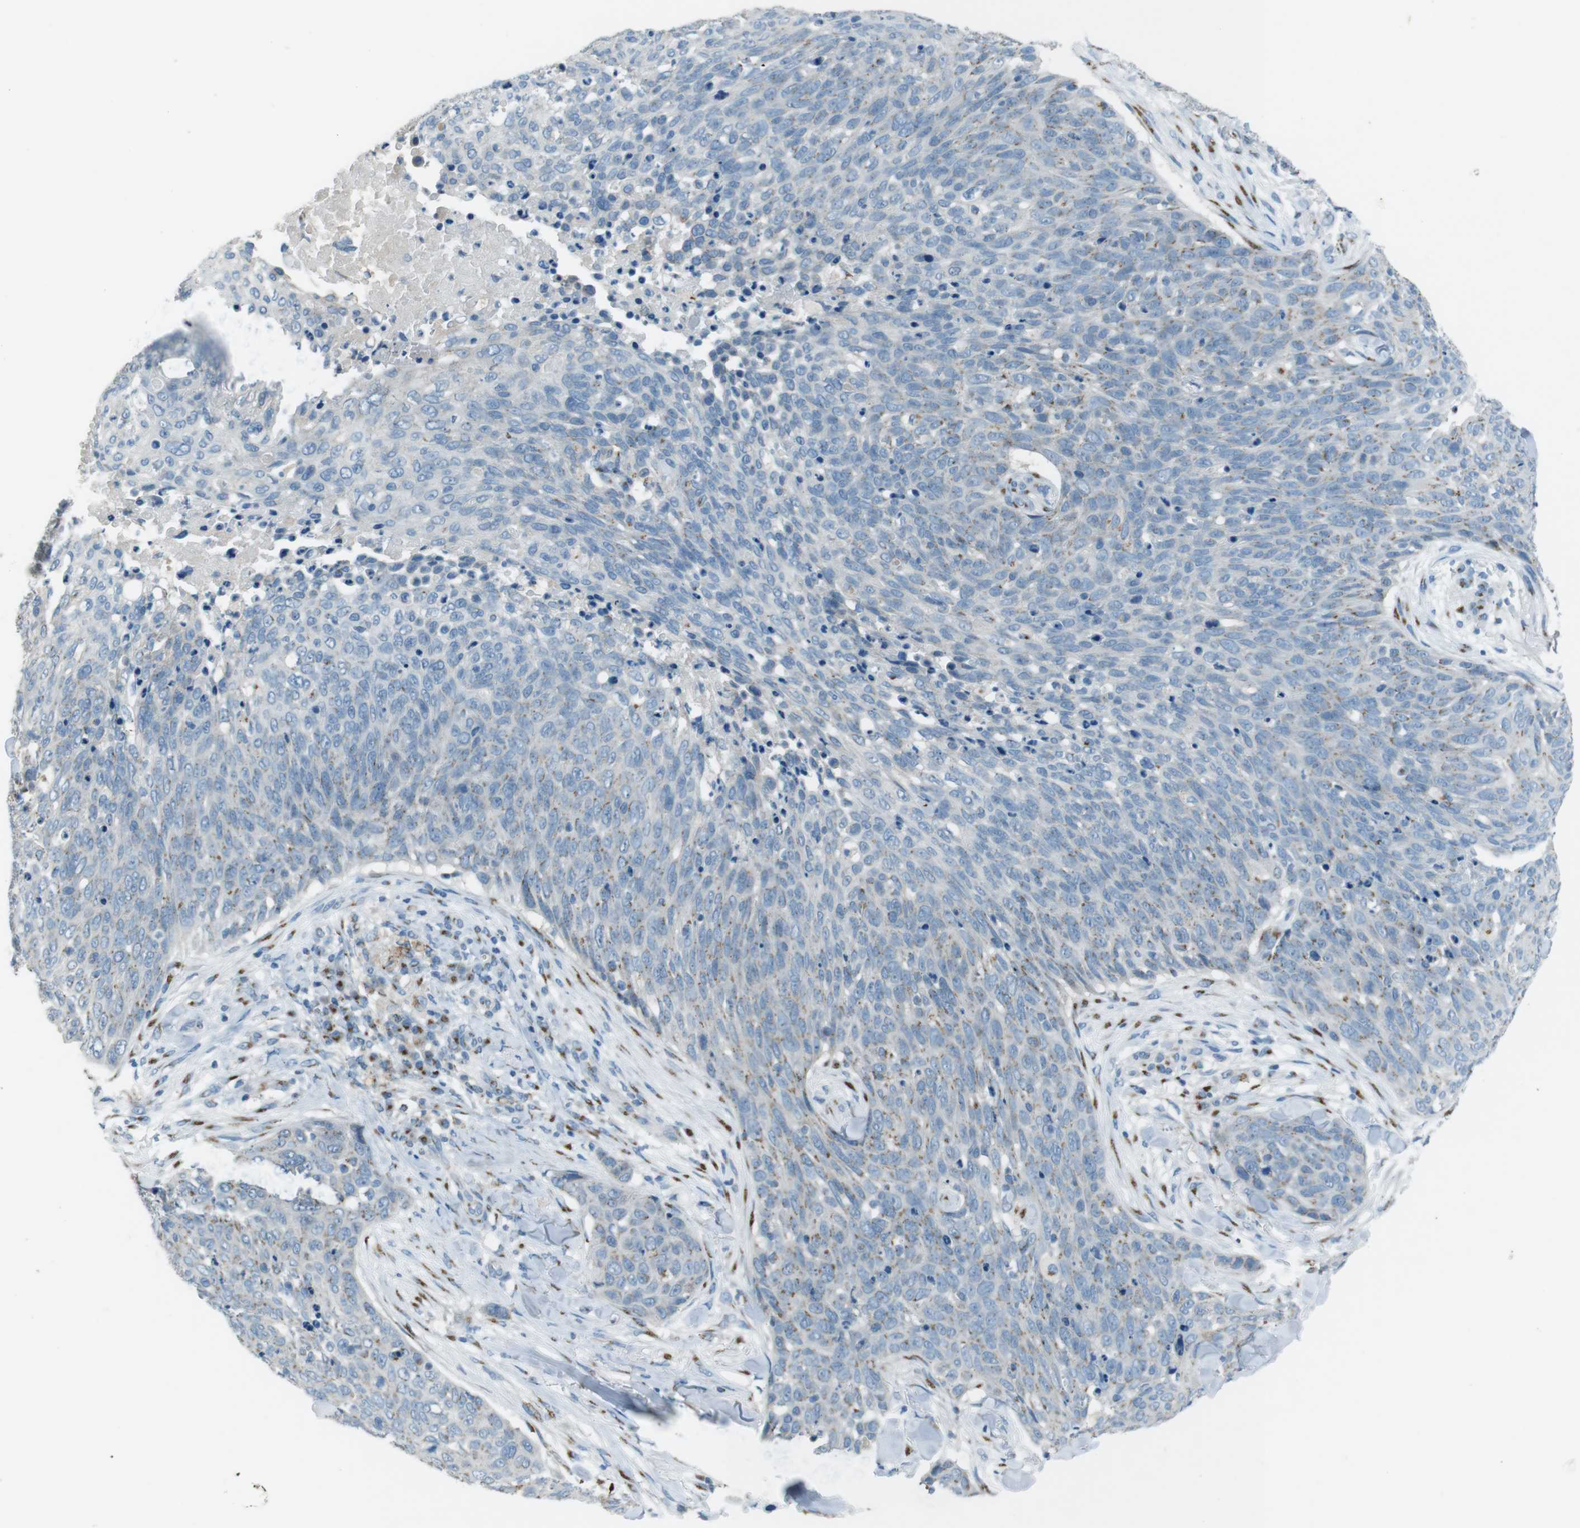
{"staining": {"intensity": "weak", "quantity": "25%-75%", "location": "cytoplasmic/membranous"}, "tissue": "skin cancer", "cell_type": "Tumor cells", "image_type": "cancer", "snomed": [{"axis": "morphology", "description": "Squamous cell carcinoma in situ, NOS"}, {"axis": "morphology", "description": "Squamous cell carcinoma, NOS"}, {"axis": "topography", "description": "Skin"}], "caption": "Immunohistochemical staining of skin cancer (squamous cell carcinoma in situ) shows low levels of weak cytoplasmic/membranous protein expression in approximately 25%-75% of tumor cells.", "gene": "TXNDC15", "patient": {"sex": "male", "age": 93}}